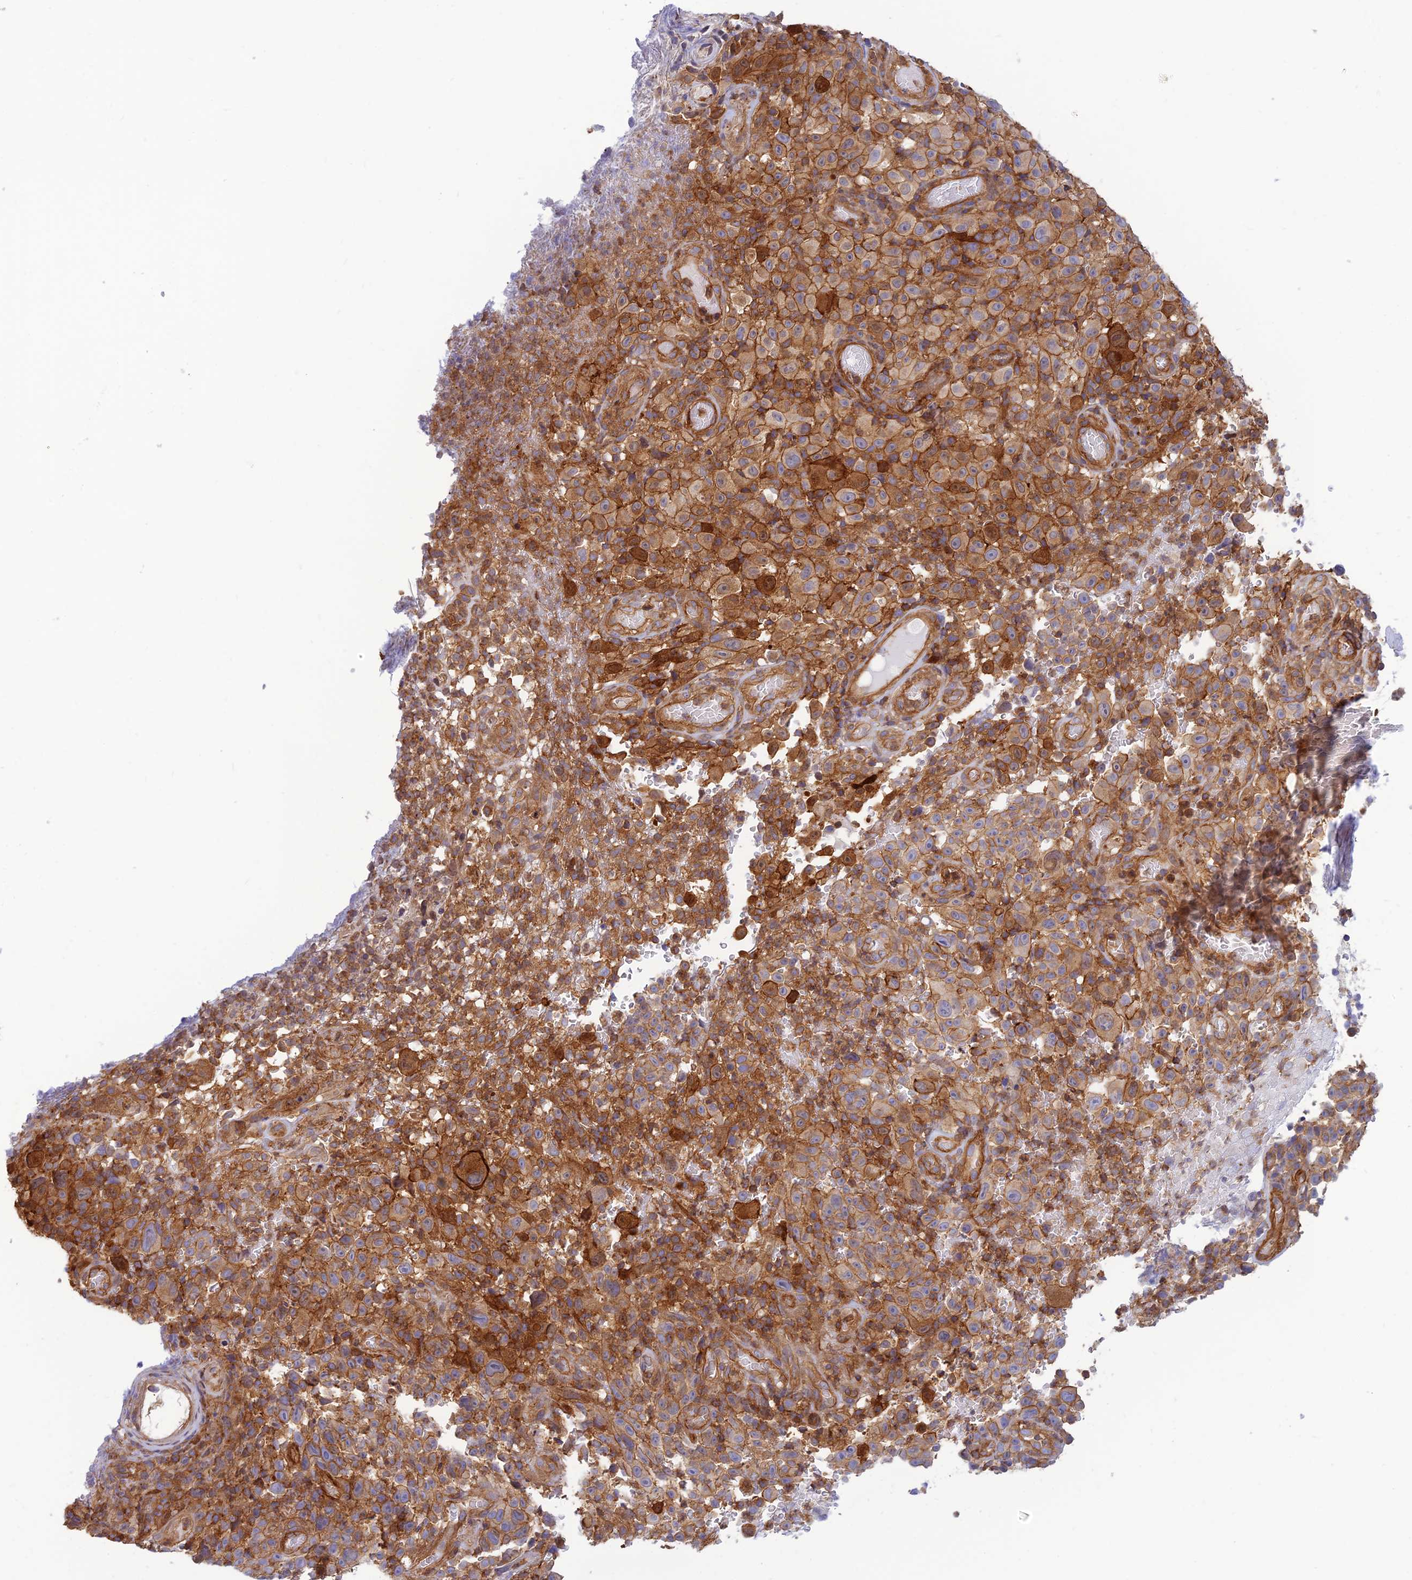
{"staining": {"intensity": "moderate", "quantity": ">75%", "location": "cytoplasmic/membranous"}, "tissue": "melanoma", "cell_type": "Tumor cells", "image_type": "cancer", "snomed": [{"axis": "morphology", "description": "Malignant melanoma, NOS"}, {"axis": "topography", "description": "Skin"}], "caption": "Protein expression analysis of malignant melanoma demonstrates moderate cytoplasmic/membranous expression in about >75% of tumor cells. (brown staining indicates protein expression, while blue staining denotes nuclei).", "gene": "PPP1R12C", "patient": {"sex": "female", "age": 82}}